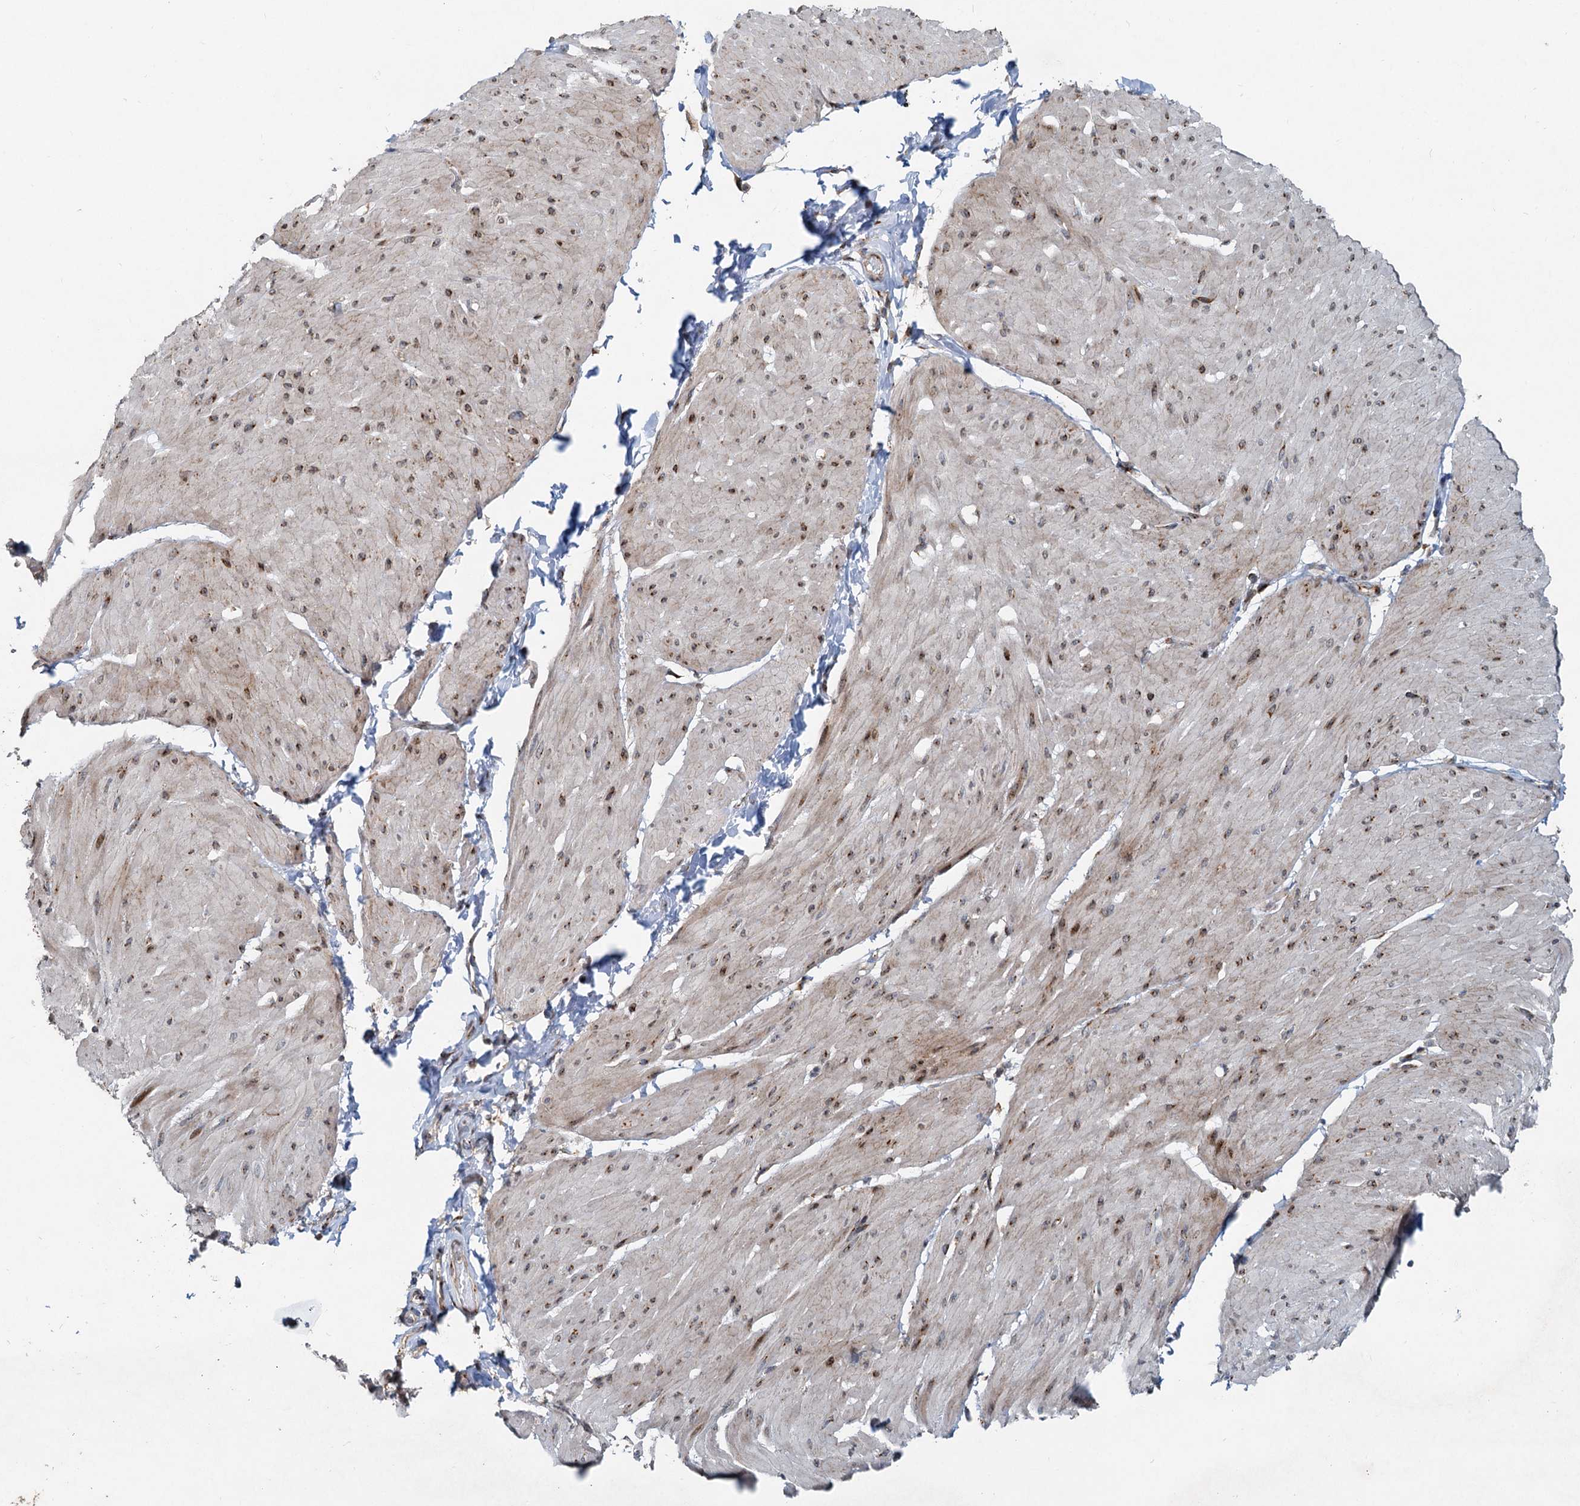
{"staining": {"intensity": "moderate", "quantity": "25%-75%", "location": "cytoplasmic/membranous"}, "tissue": "smooth muscle", "cell_type": "Smooth muscle cells", "image_type": "normal", "snomed": [{"axis": "morphology", "description": "Urothelial carcinoma, High grade"}, {"axis": "topography", "description": "Urinary bladder"}], "caption": "Moderate cytoplasmic/membranous protein expression is present in about 25%-75% of smooth muscle cells in smooth muscle.", "gene": "CEP68", "patient": {"sex": "male", "age": 46}}